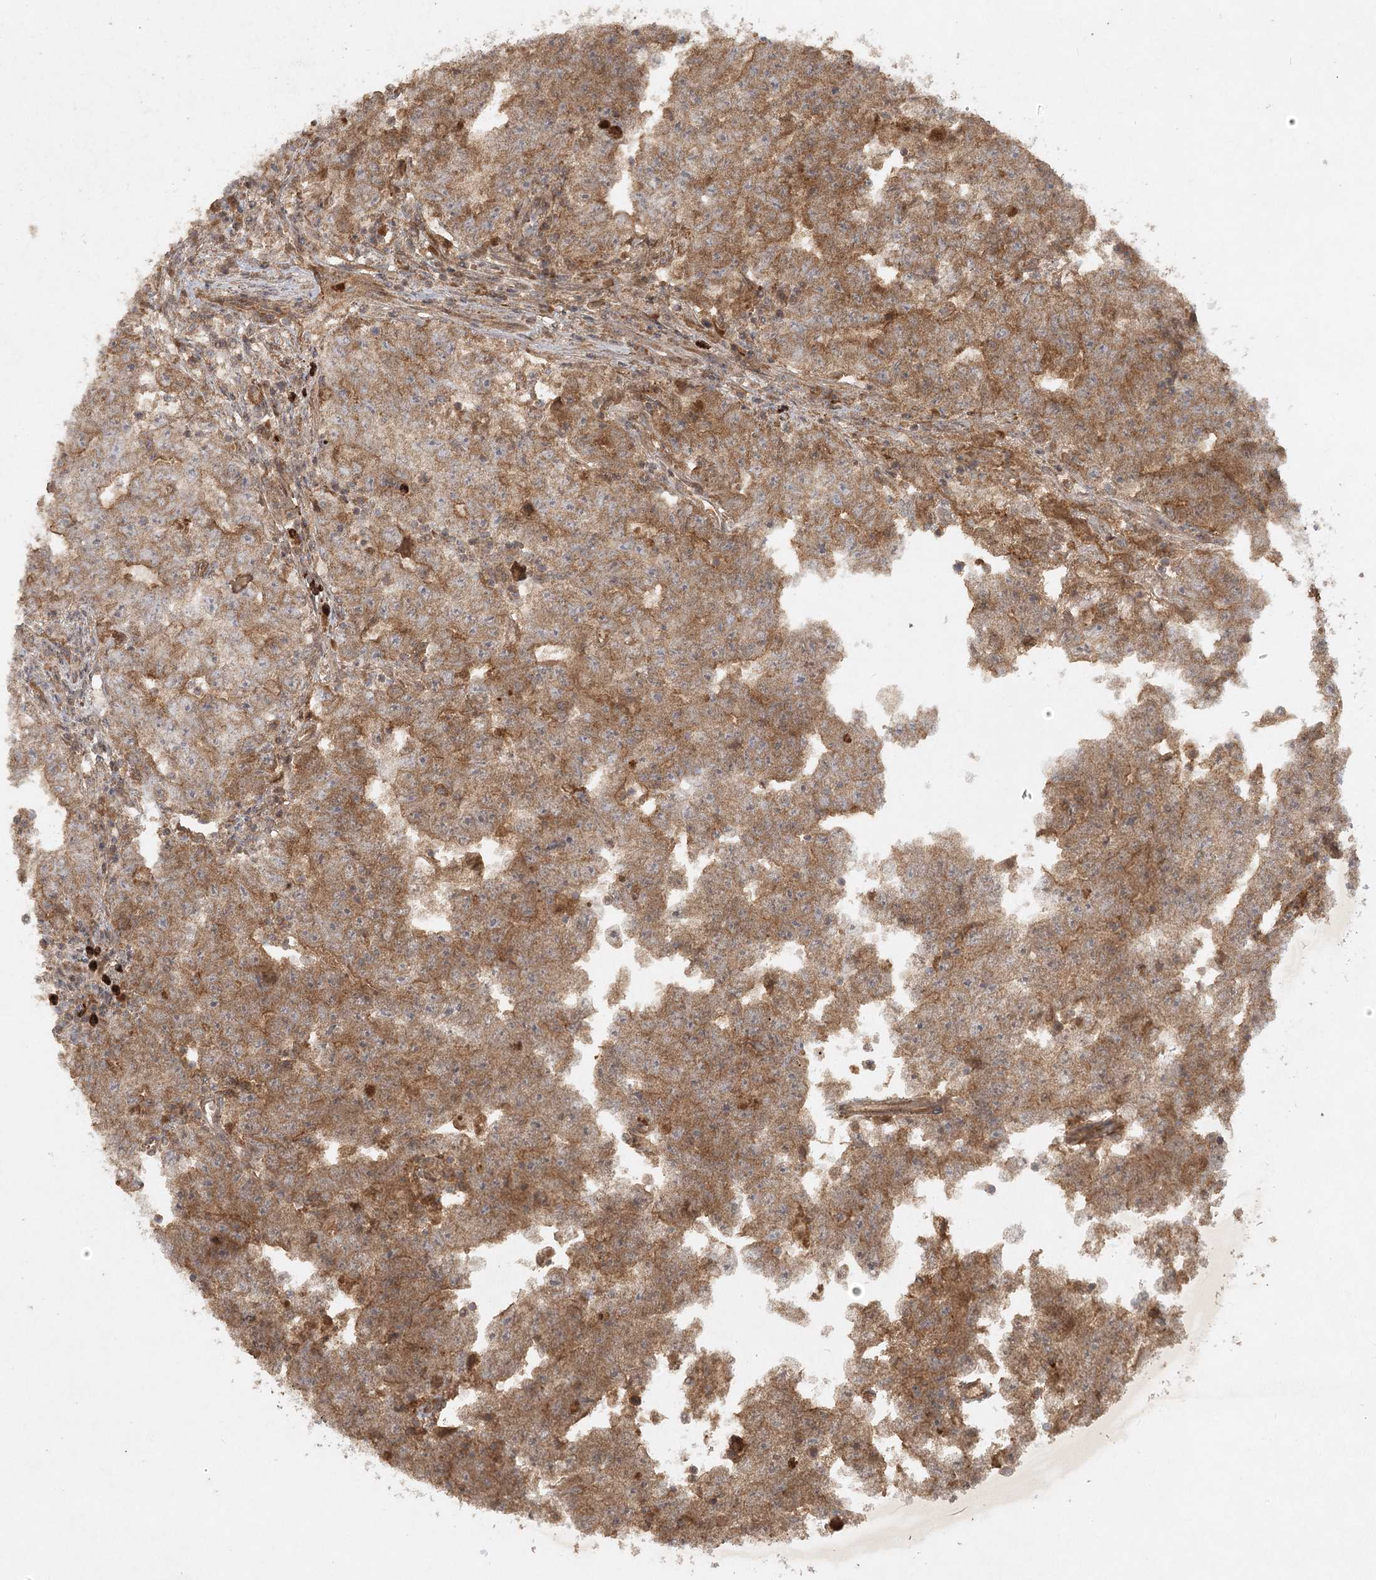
{"staining": {"intensity": "moderate", "quantity": ">75%", "location": "cytoplasmic/membranous"}, "tissue": "testis cancer", "cell_type": "Tumor cells", "image_type": "cancer", "snomed": [{"axis": "morphology", "description": "Carcinoma, Embryonal, NOS"}, {"axis": "topography", "description": "Testis"}], "caption": "IHC histopathology image of human testis embryonal carcinoma stained for a protein (brown), which shows medium levels of moderate cytoplasmic/membranous staining in approximately >75% of tumor cells.", "gene": "ARL13A", "patient": {"sex": "male", "age": 25}}